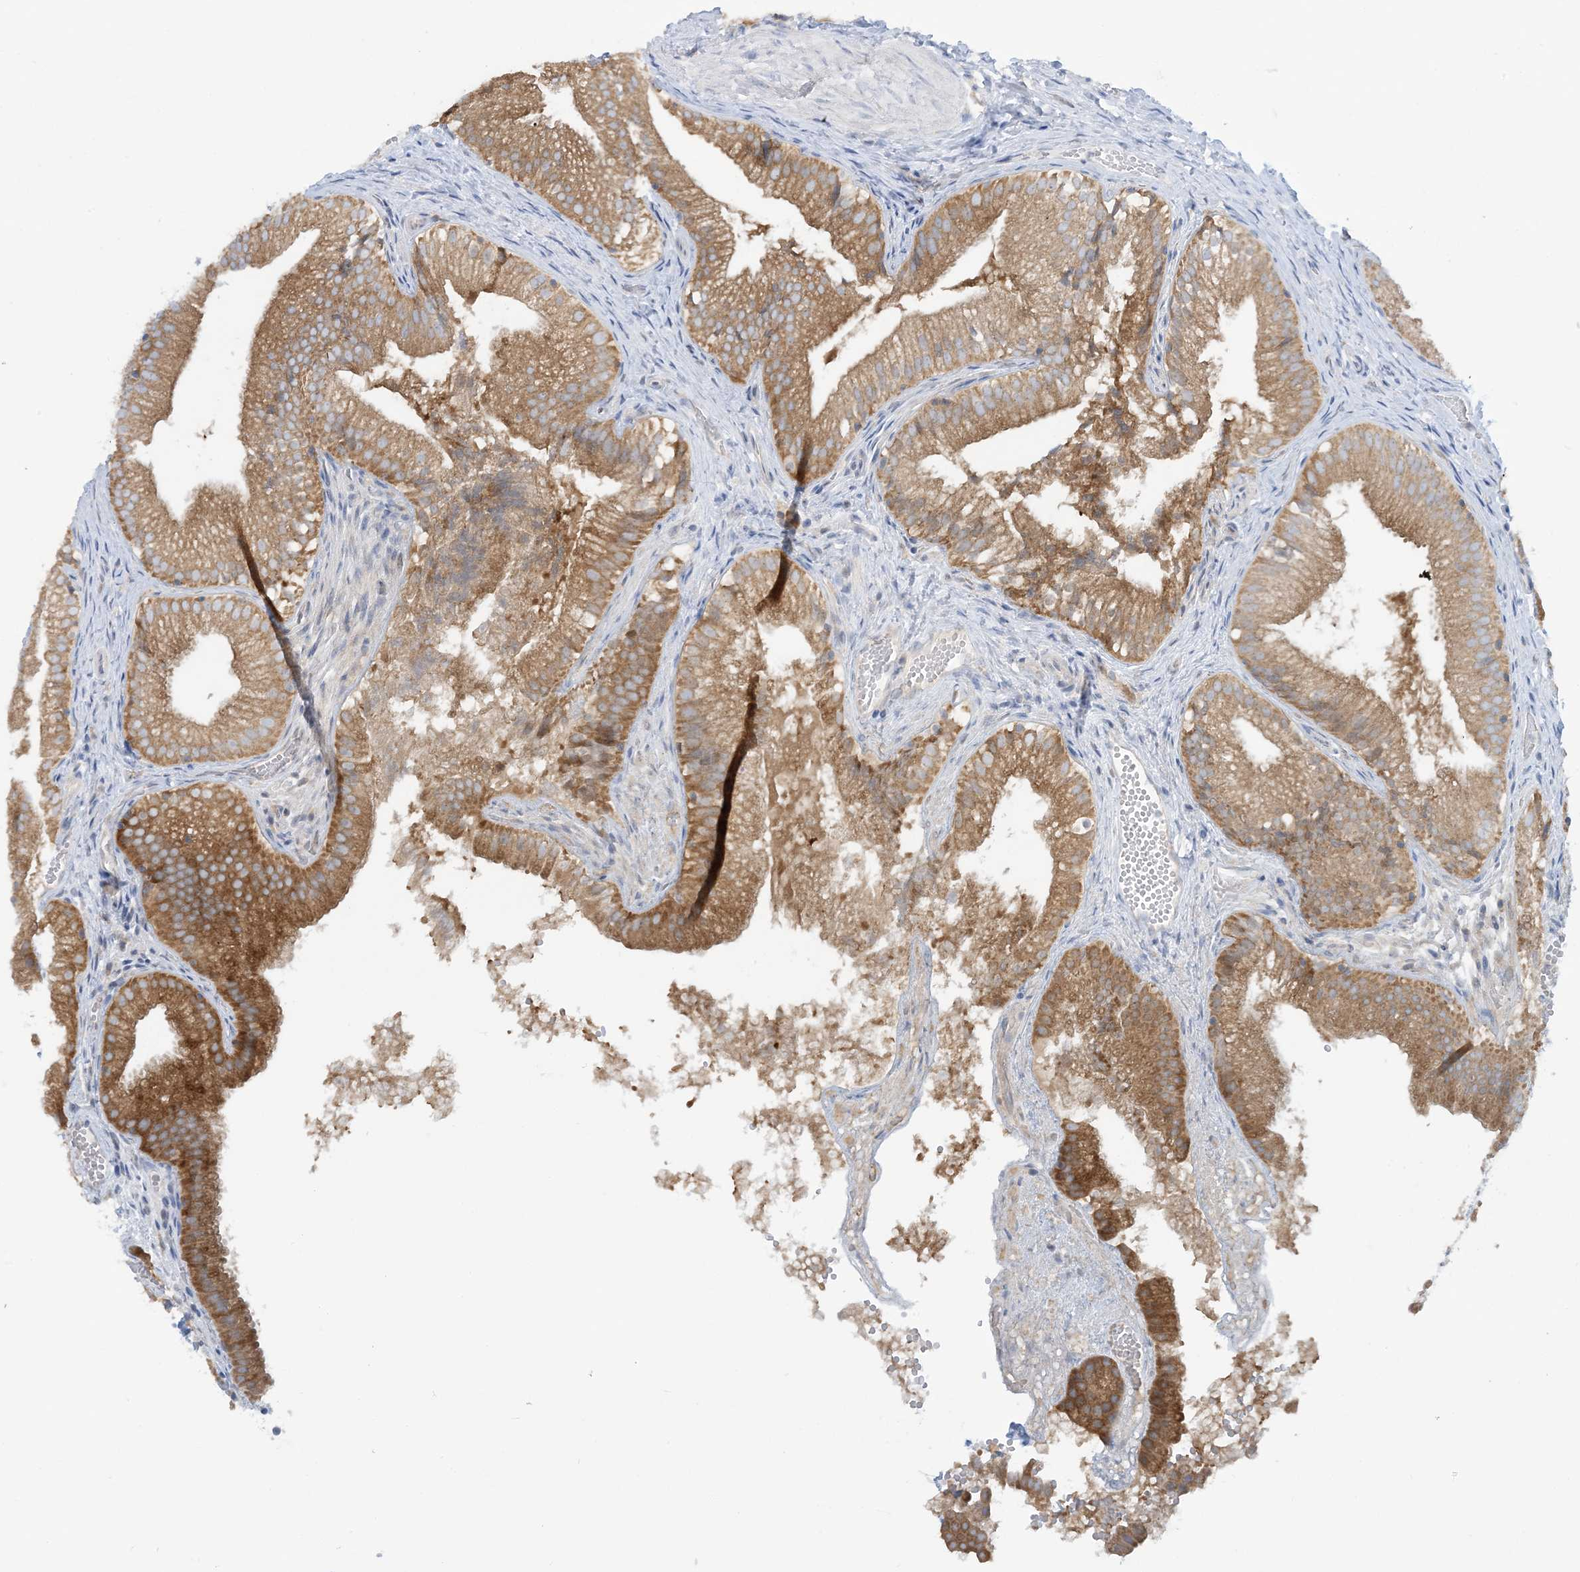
{"staining": {"intensity": "moderate", "quantity": ">75%", "location": "cytoplasmic/membranous"}, "tissue": "gallbladder", "cell_type": "Glandular cells", "image_type": "normal", "snomed": [{"axis": "morphology", "description": "Normal tissue, NOS"}, {"axis": "topography", "description": "Gallbladder"}], "caption": "Immunohistochemistry of normal human gallbladder demonstrates medium levels of moderate cytoplasmic/membranous expression in approximately >75% of glandular cells. (DAB (3,3'-diaminobenzidine) IHC, brown staining for protein, blue staining for nuclei).", "gene": "MRPS18A", "patient": {"sex": "female", "age": 30}}